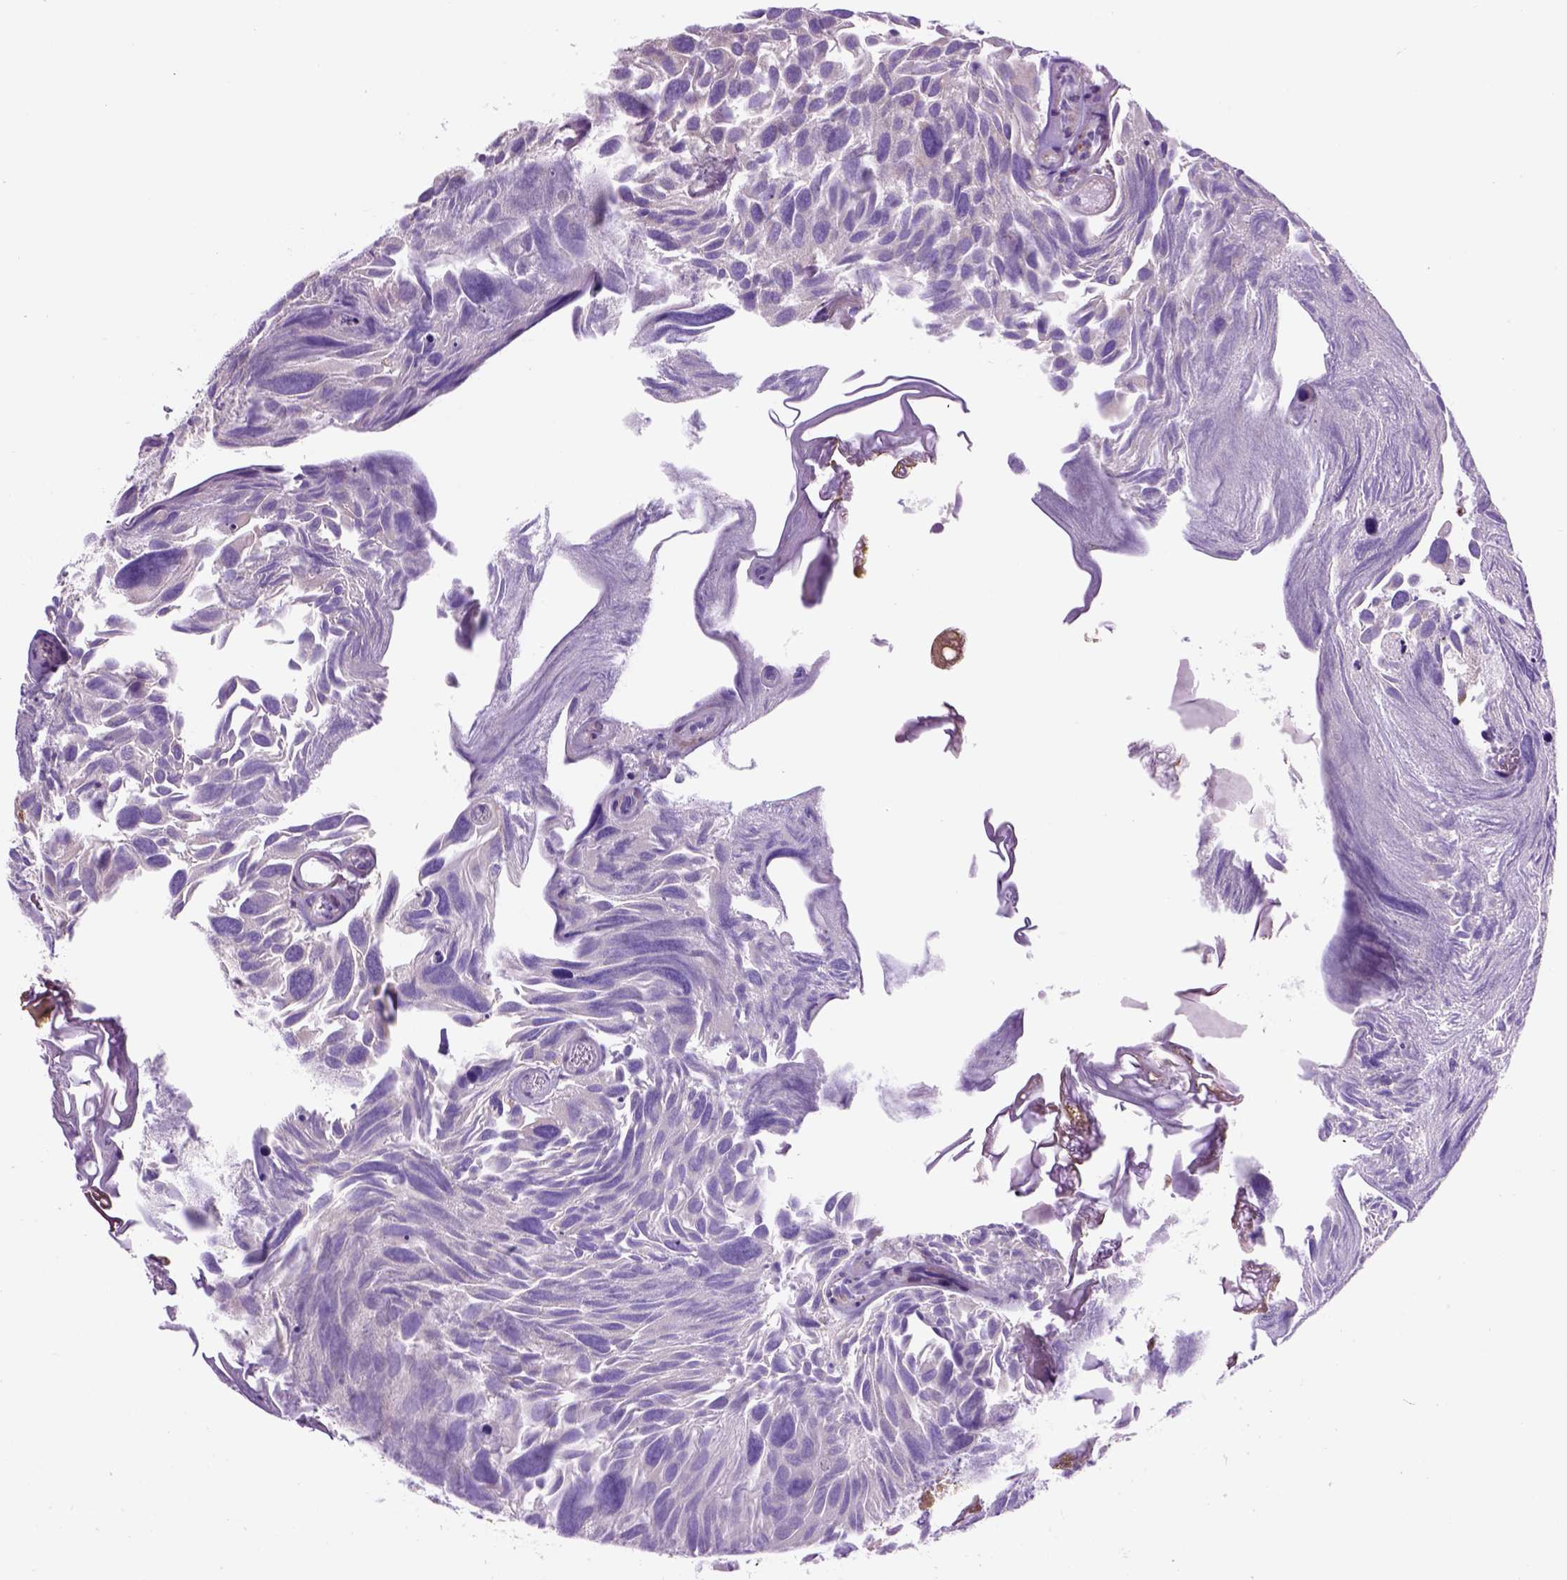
{"staining": {"intensity": "negative", "quantity": "none", "location": "none"}, "tissue": "urothelial cancer", "cell_type": "Tumor cells", "image_type": "cancer", "snomed": [{"axis": "morphology", "description": "Urothelial carcinoma, Low grade"}, {"axis": "topography", "description": "Urinary bladder"}], "caption": "Low-grade urothelial carcinoma stained for a protein using immunohistochemistry (IHC) reveals no expression tumor cells.", "gene": "PIAS3", "patient": {"sex": "female", "age": 69}}